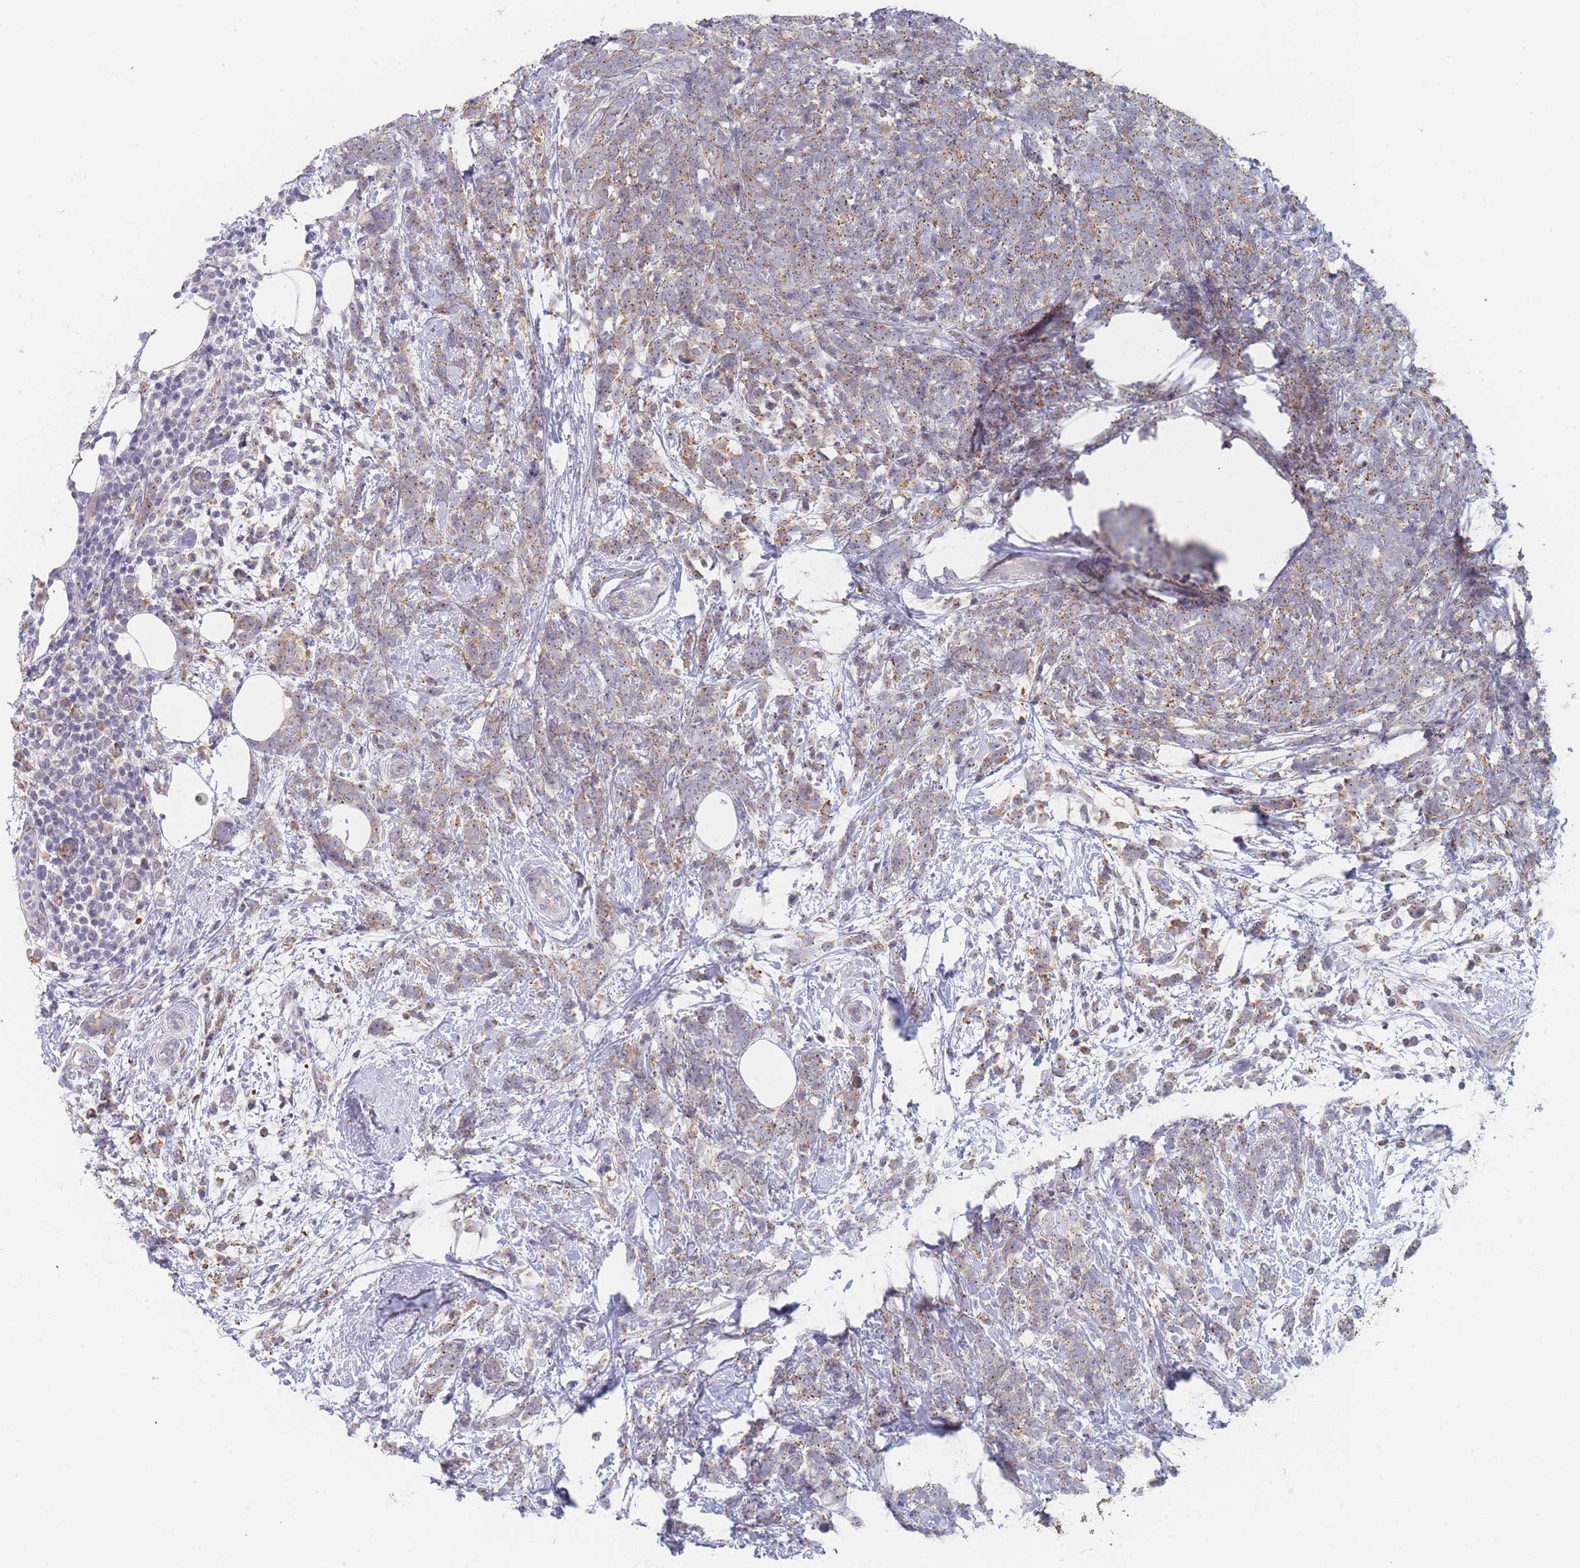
{"staining": {"intensity": "moderate", "quantity": "25%-75%", "location": "cytoplasmic/membranous,nuclear"}, "tissue": "breast cancer", "cell_type": "Tumor cells", "image_type": "cancer", "snomed": [{"axis": "morphology", "description": "Lobular carcinoma"}, {"axis": "topography", "description": "Breast"}], "caption": "High-magnification brightfield microscopy of breast cancer stained with DAB (brown) and counterstained with hematoxylin (blue). tumor cells exhibit moderate cytoplasmic/membranous and nuclear expression is appreciated in approximately25%-75% of cells.", "gene": "RNF8", "patient": {"sex": "female", "age": 58}}